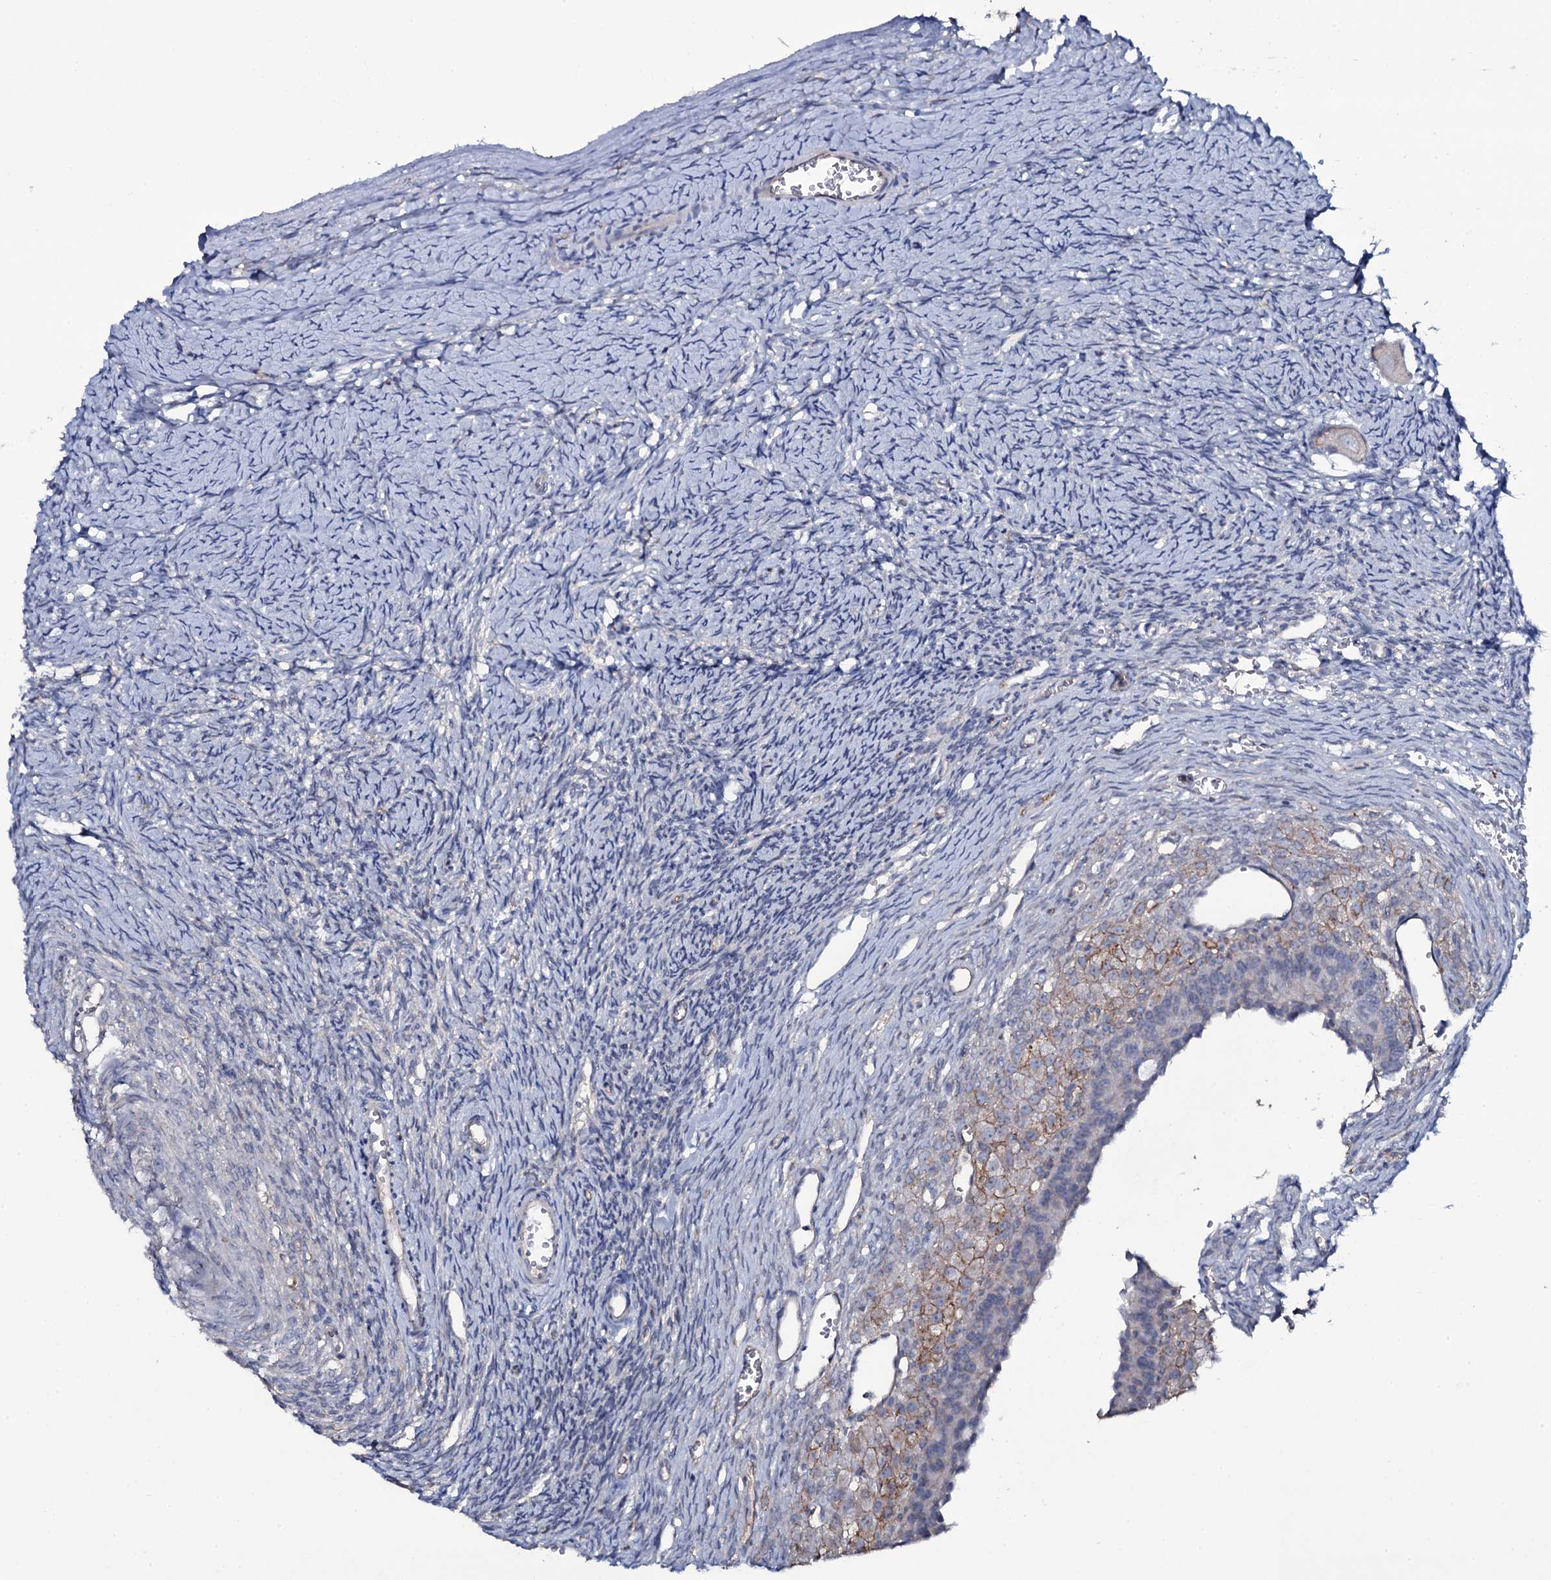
{"staining": {"intensity": "negative", "quantity": "none", "location": "none"}, "tissue": "ovary", "cell_type": "Follicle cells", "image_type": "normal", "snomed": [{"axis": "morphology", "description": "Normal tissue, NOS"}, {"axis": "topography", "description": "Ovary"}], "caption": "Histopathology image shows no significant protein staining in follicle cells of benign ovary. Brightfield microscopy of immunohistochemistry (IHC) stained with DAB (brown) and hematoxylin (blue), captured at high magnification.", "gene": "SNAP23", "patient": {"sex": "female", "age": 39}}